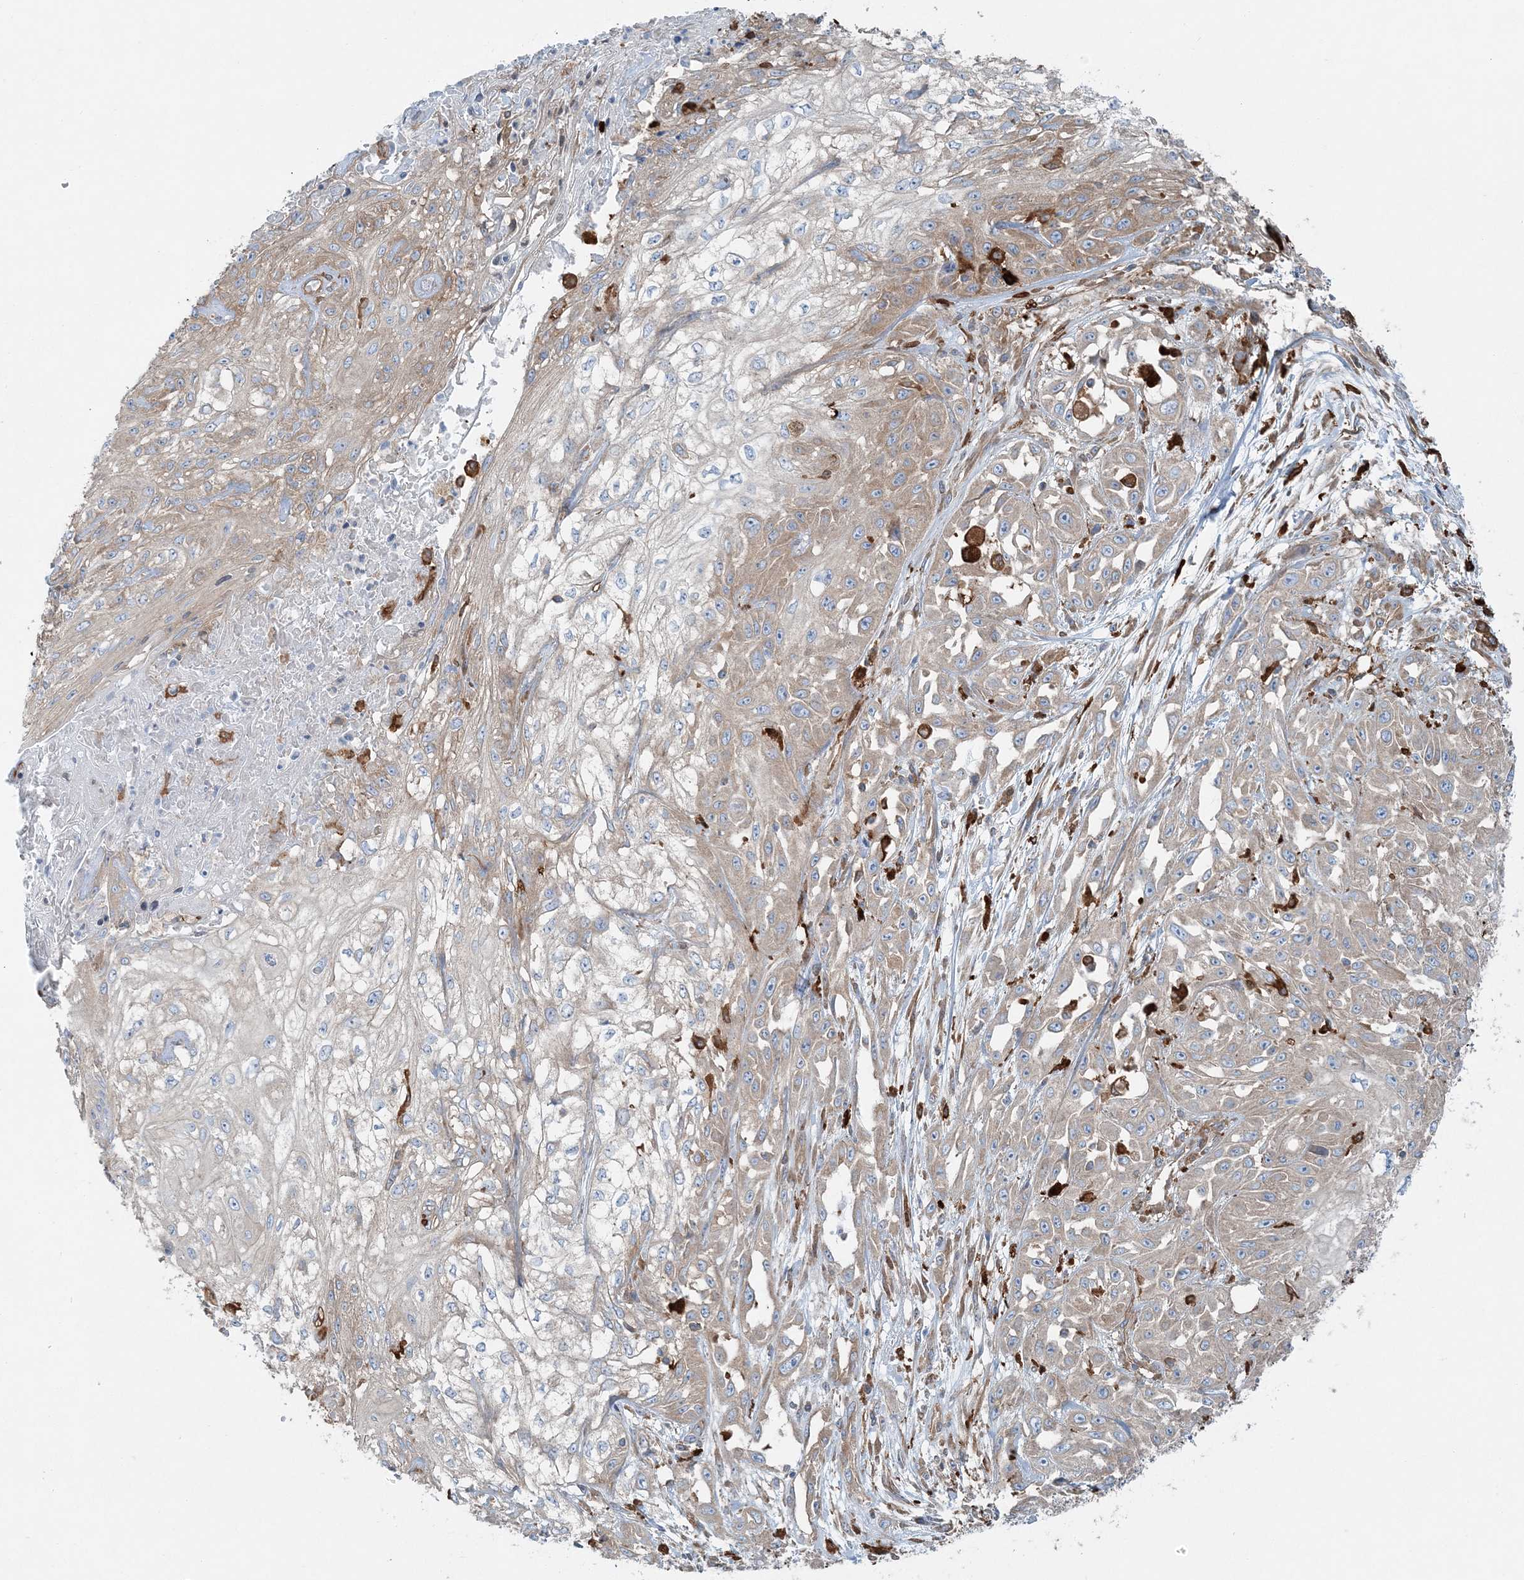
{"staining": {"intensity": "moderate", "quantity": "25%-75%", "location": "cytoplasmic/membranous"}, "tissue": "skin cancer", "cell_type": "Tumor cells", "image_type": "cancer", "snomed": [{"axis": "morphology", "description": "Squamous cell carcinoma, NOS"}, {"axis": "morphology", "description": "Squamous cell carcinoma, metastatic, NOS"}, {"axis": "topography", "description": "Skin"}, {"axis": "topography", "description": "Lymph node"}], "caption": "Skin cancer (metastatic squamous cell carcinoma) stained with DAB (3,3'-diaminobenzidine) immunohistochemistry (IHC) demonstrates medium levels of moderate cytoplasmic/membranous staining in approximately 25%-75% of tumor cells.", "gene": "SNX2", "patient": {"sex": "male", "age": 75}}